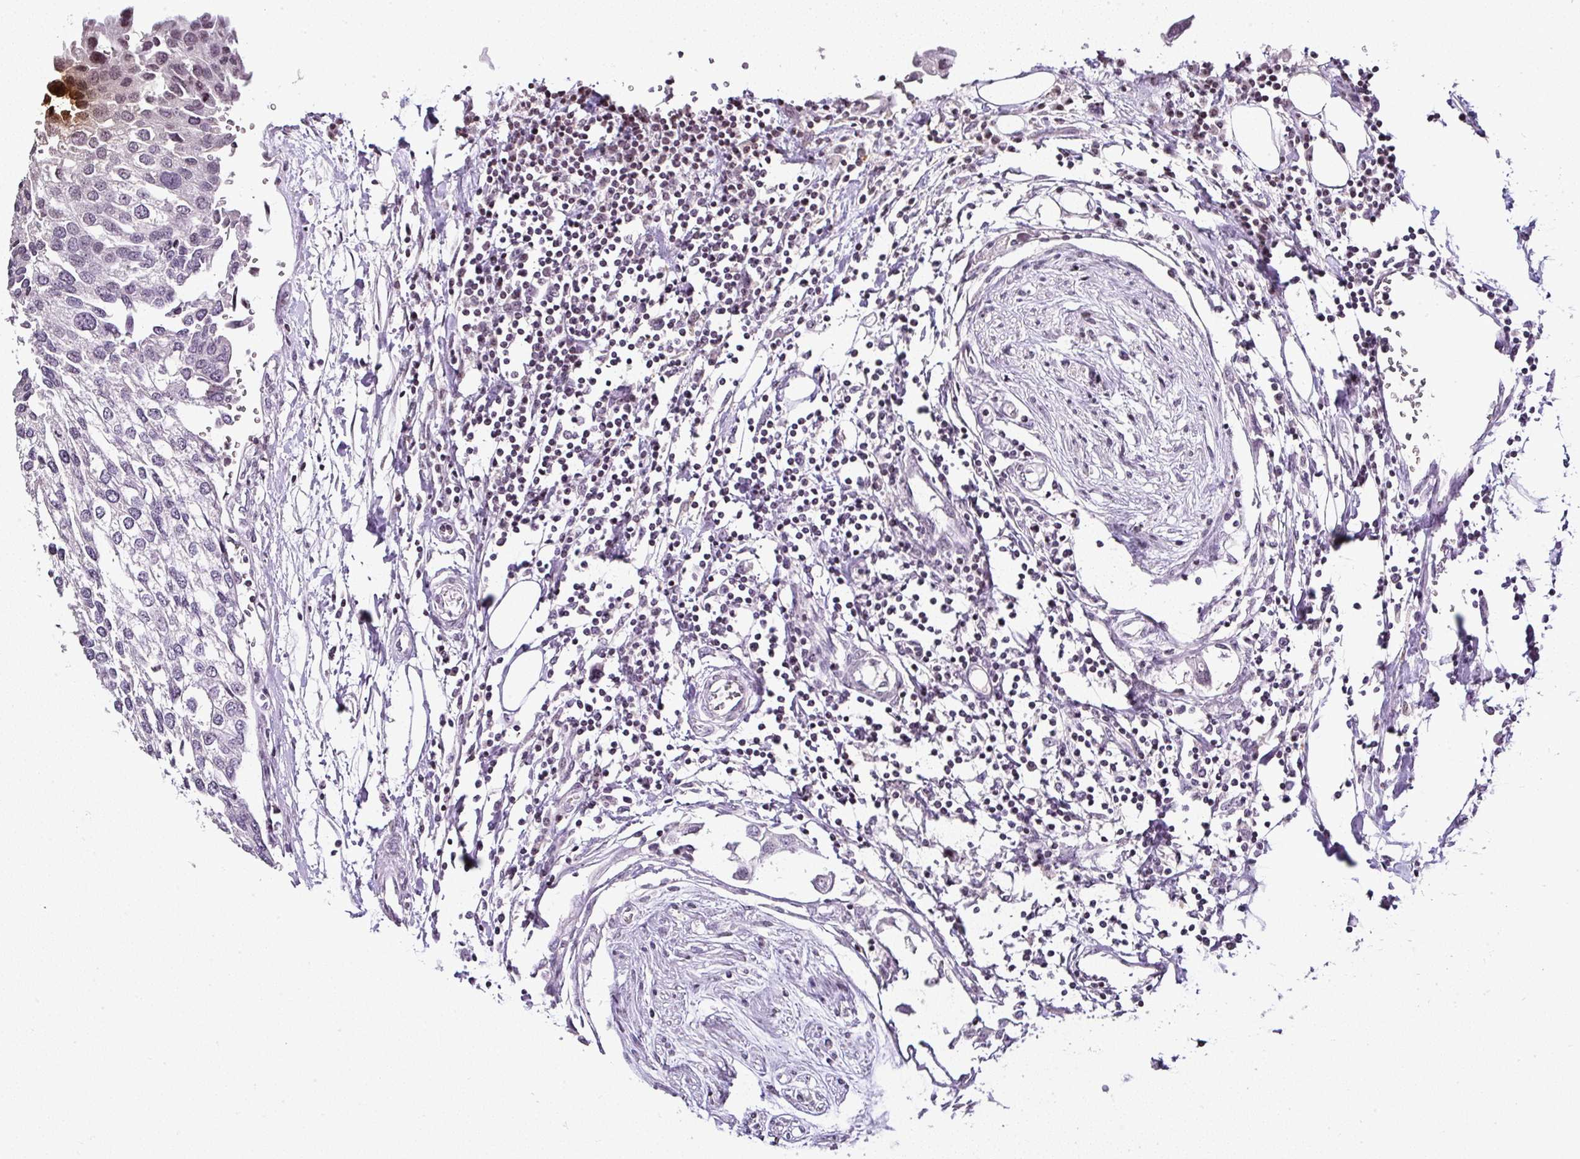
{"staining": {"intensity": "negative", "quantity": "none", "location": "none"}, "tissue": "urothelial cancer", "cell_type": "Tumor cells", "image_type": "cancer", "snomed": [{"axis": "morphology", "description": "Urothelial carcinoma, High grade"}, {"axis": "topography", "description": "Urinary bladder"}], "caption": "A histopathology image of human urothelial cancer is negative for staining in tumor cells. (DAB (3,3'-diaminobenzidine) immunohistochemistry visualized using brightfield microscopy, high magnification).", "gene": "SERPINB3", "patient": {"sex": "male", "age": 64}}